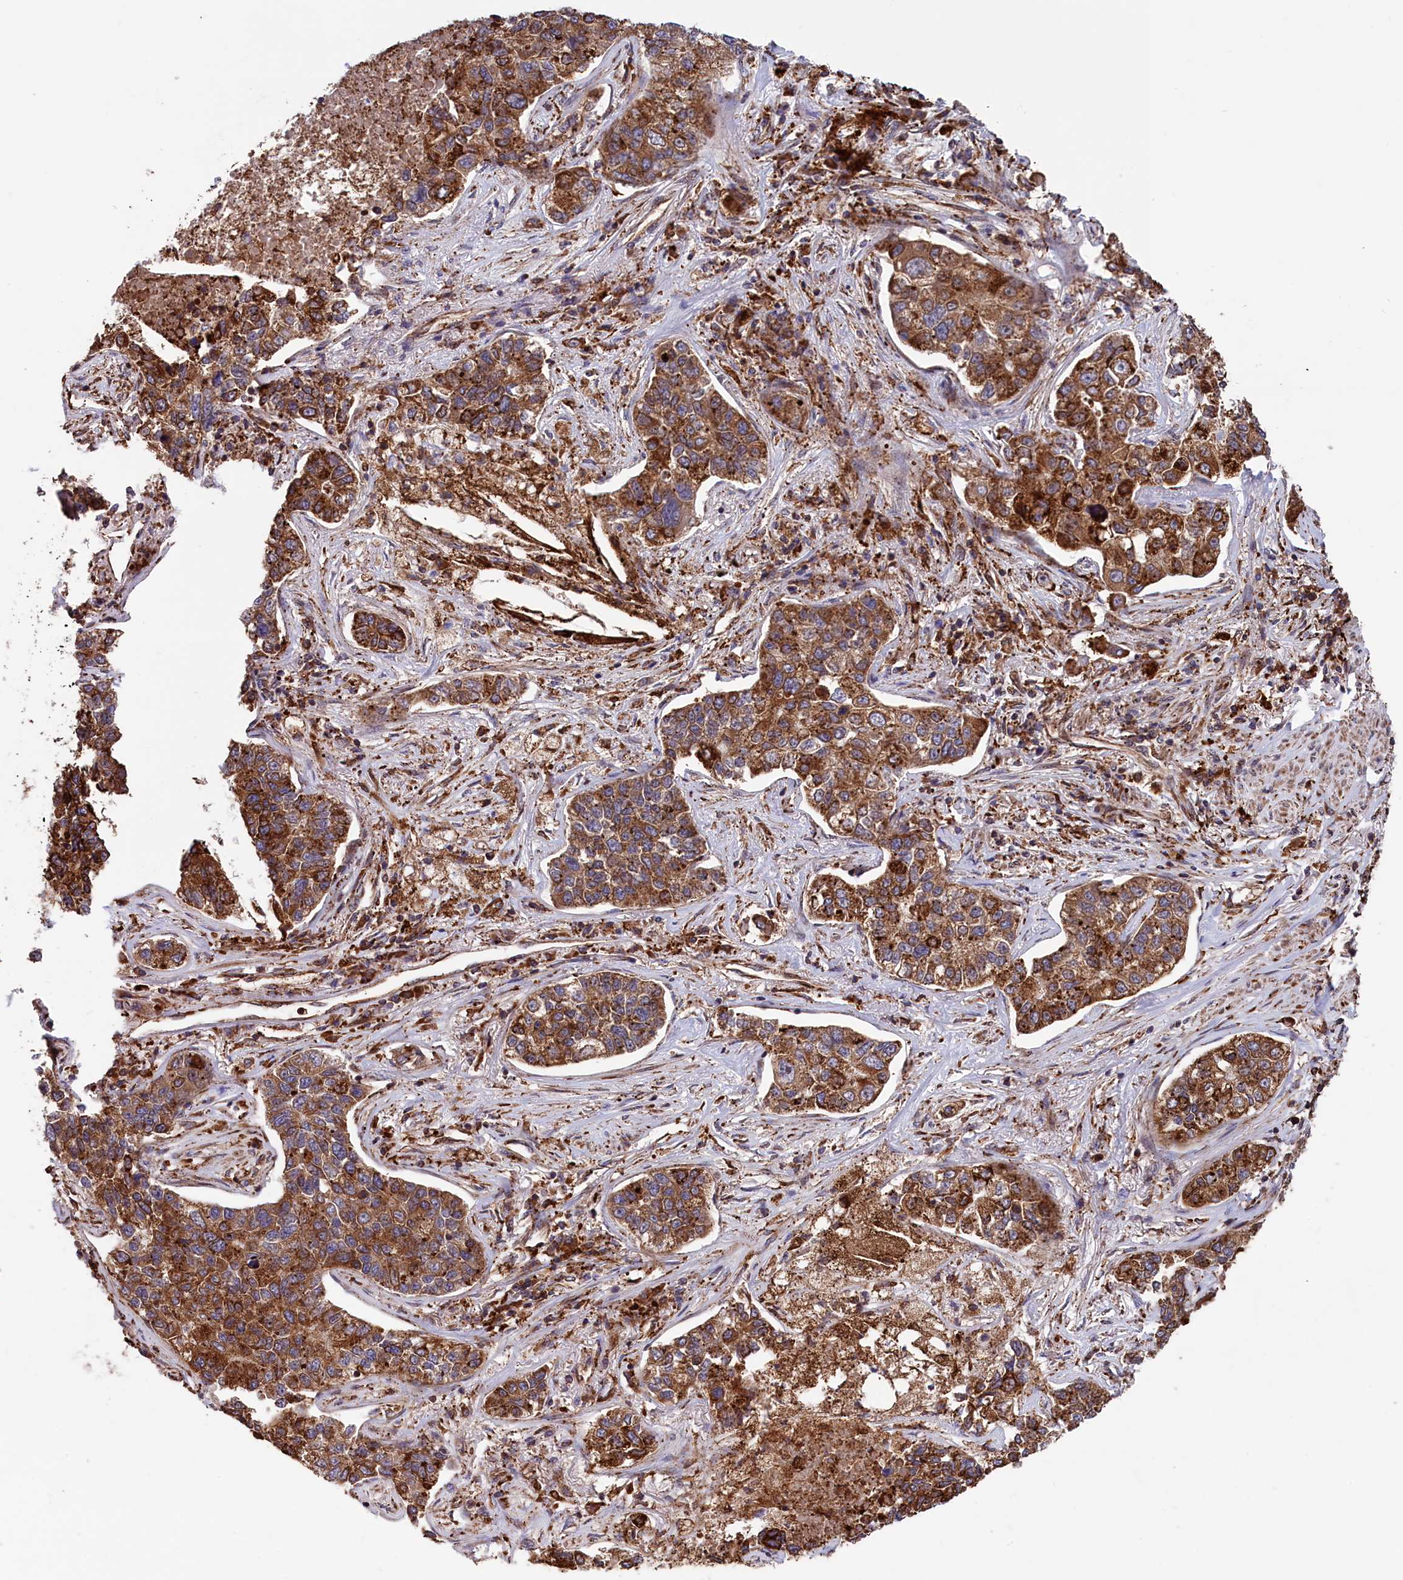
{"staining": {"intensity": "moderate", "quantity": ">75%", "location": "cytoplasmic/membranous"}, "tissue": "lung cancer", "cell_type": "Tumor cells", "image_type": "cancer", "snomed": [{"axis": "morphology", "description": "Adenocarcinoma, NOS"}, {"axis": "topography", "description": "Lung"}], "caption": "Moderate cytoplasmic/membranous positivity is seen in about >75% of tumor cells in lung adenocarcinoma.", "gene": "PLA2G4C", "patient": {"sex": "male", "age": 49}}